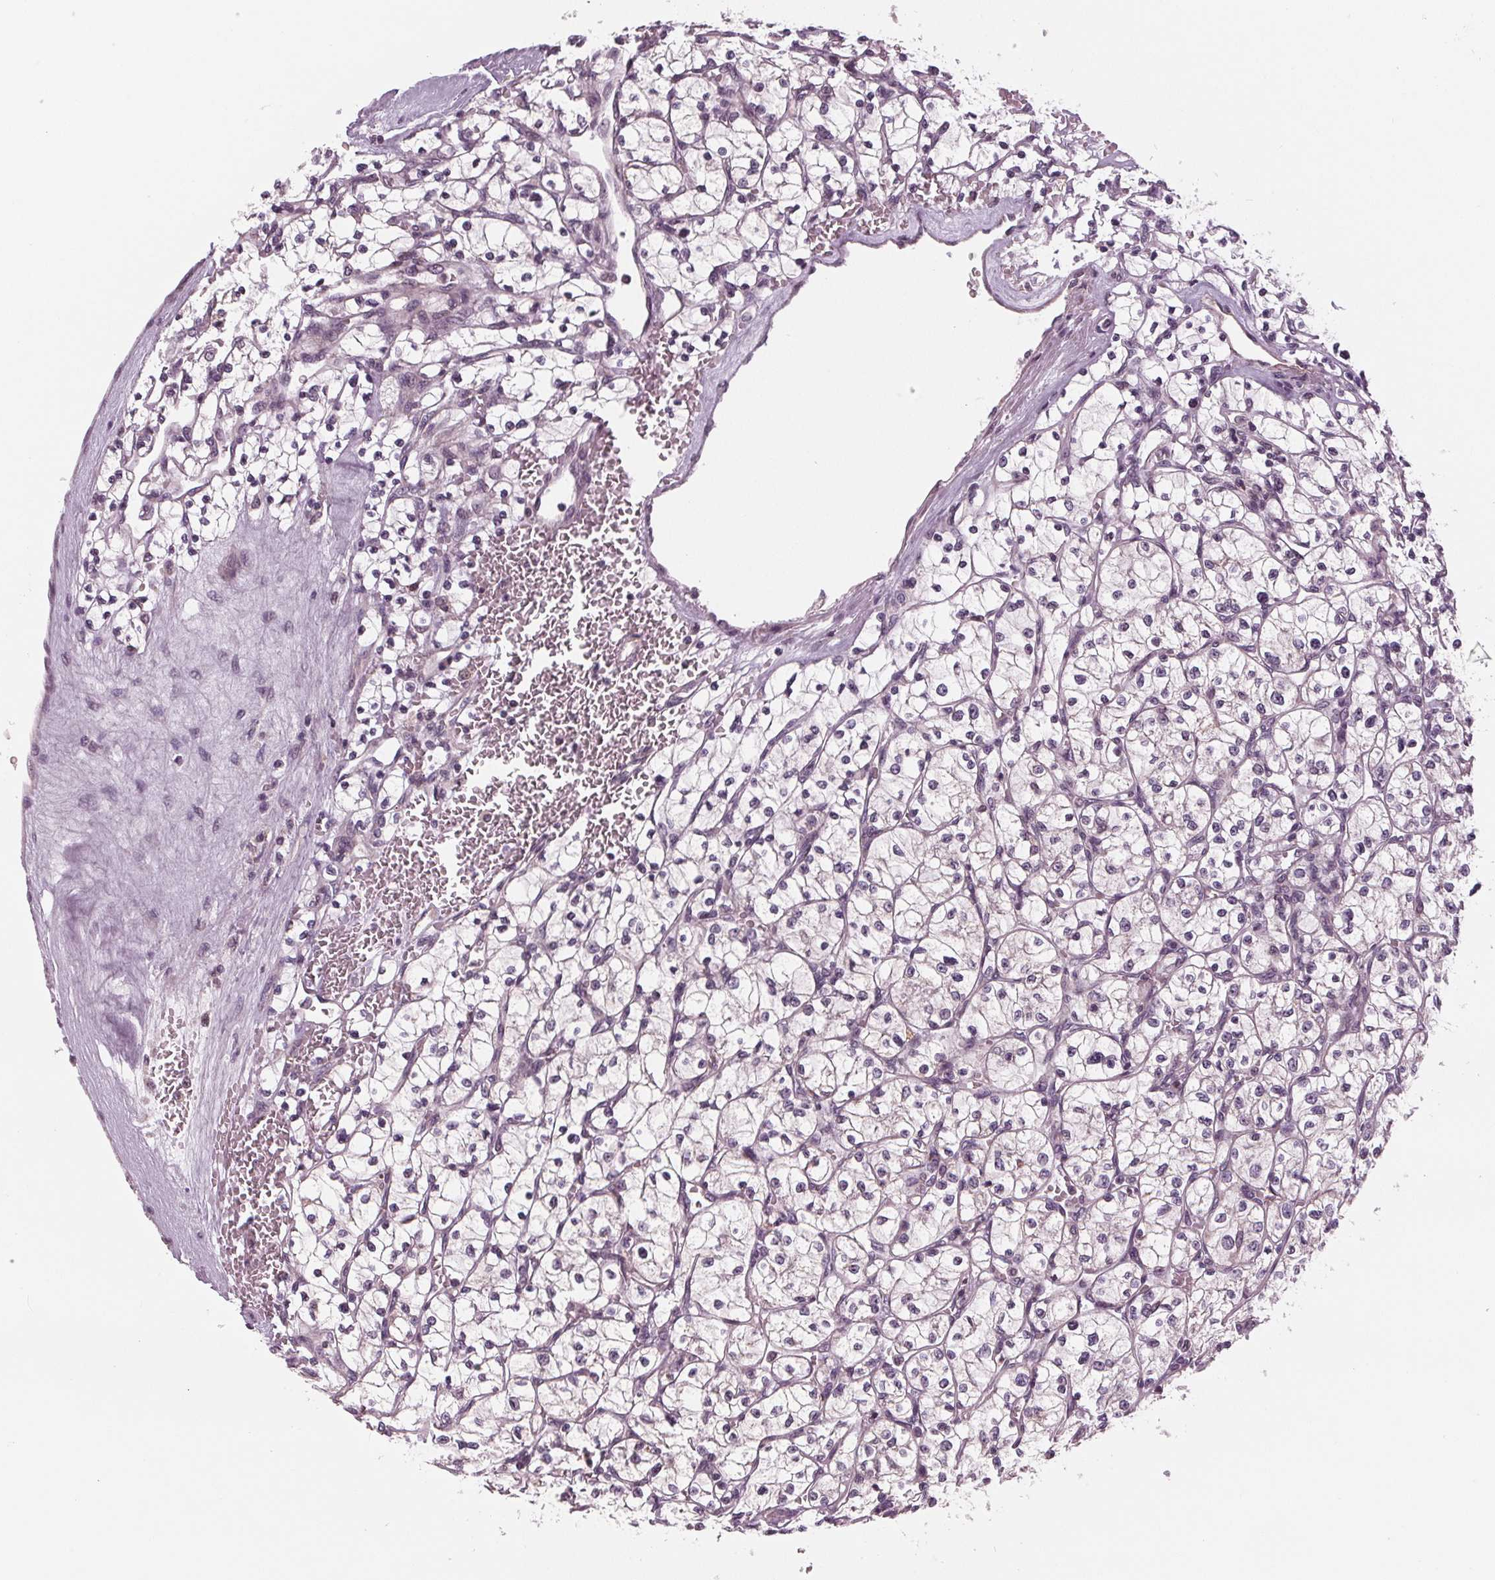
{"staining": {"intensity": "negative", "quantity": "none", "location": "none"}, "tissue": "renal cancer", "cell_type": "Tumor cells", "image_type": "cancer", "snomed": [{"axis": "morphology", "description": "Adenocarcinoma, NOS"}, {"axis": "topography", "description": "Kidney"}], "caption": "Tumor cells are negative for brown protein staining in renal adenocarcinoma.", "gene": "STAT3", "patient": {"sex": "female", "age": 64}}